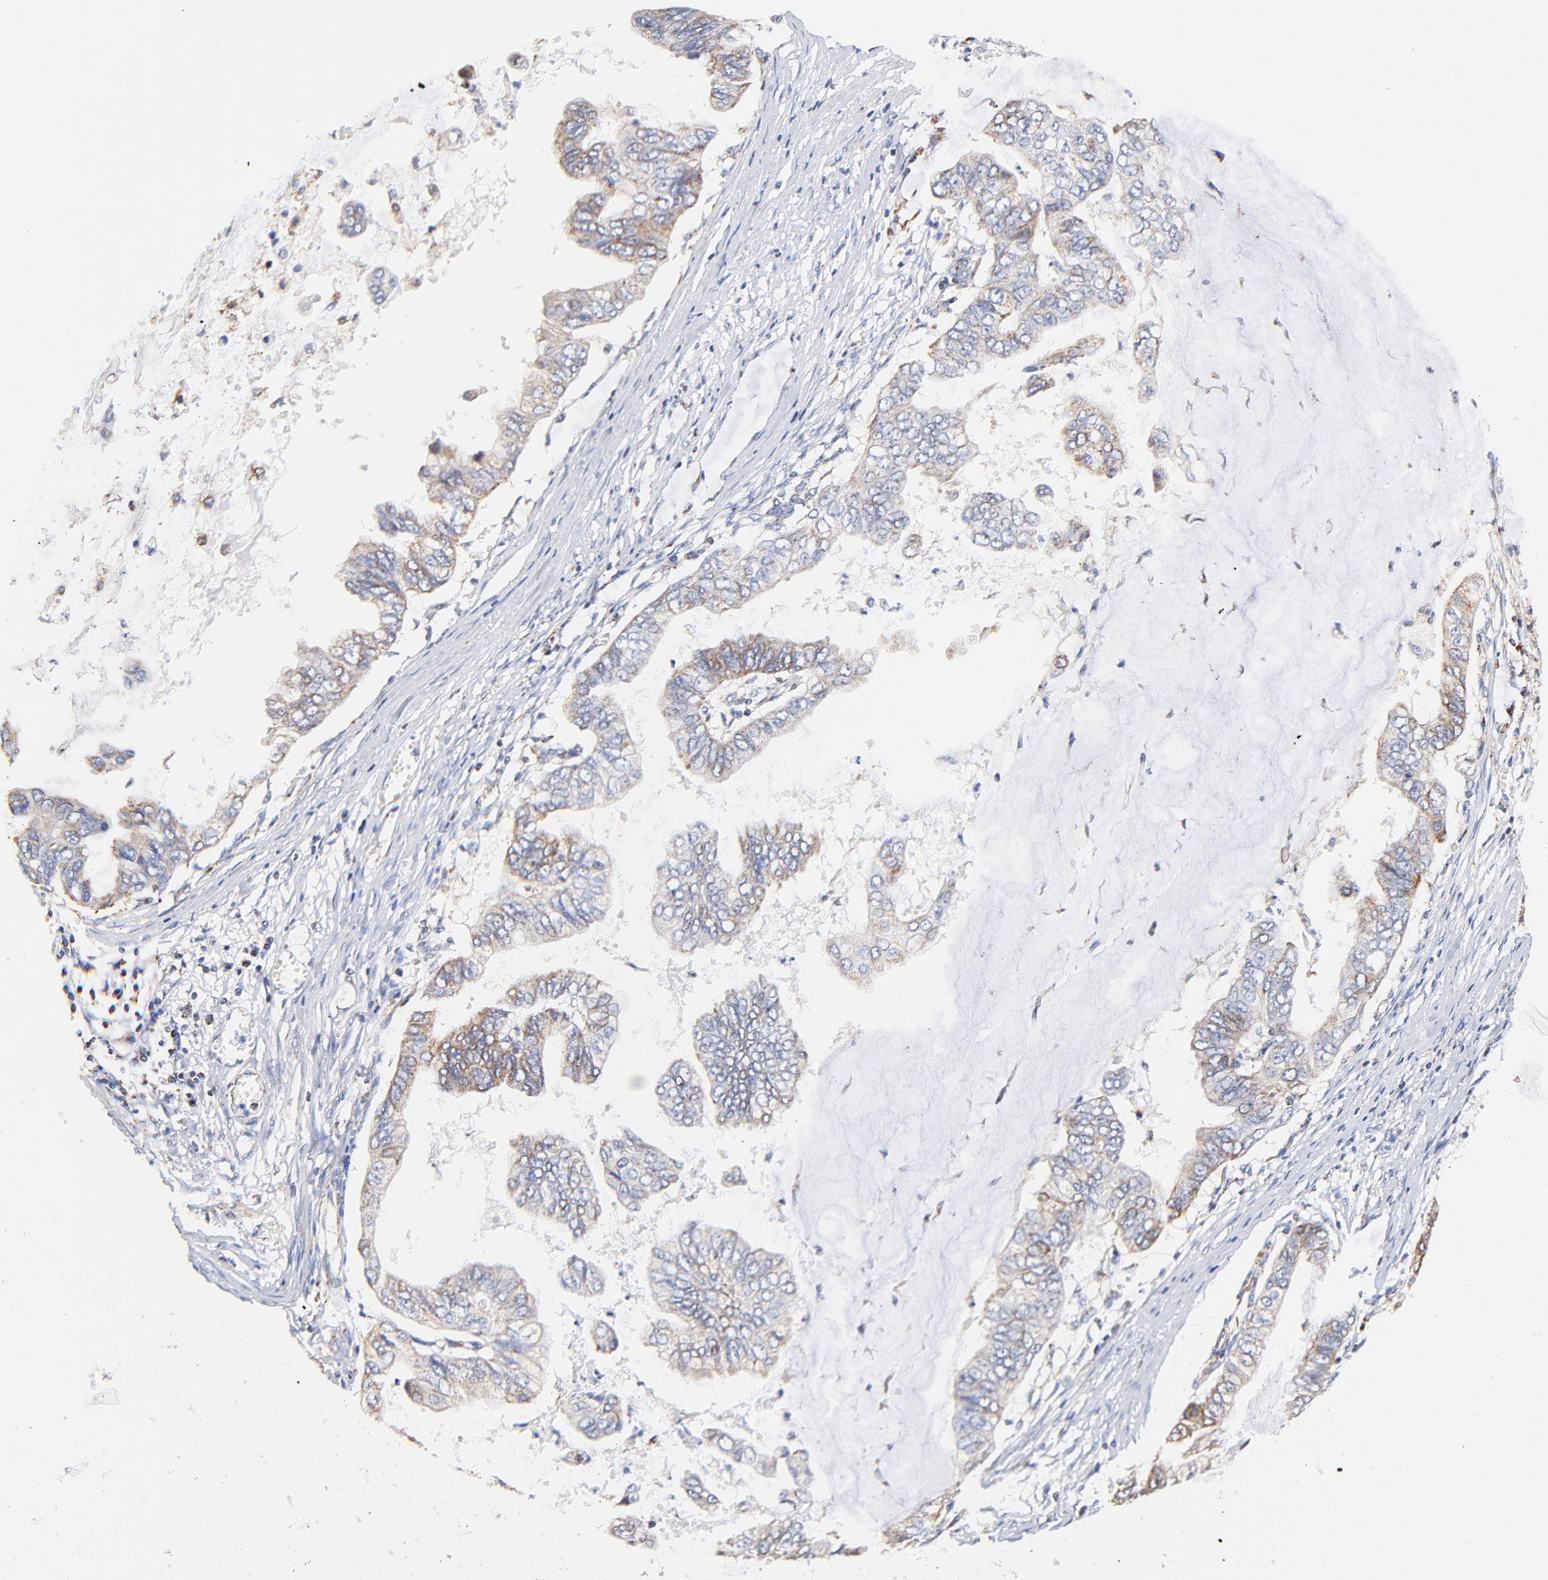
{"staining": {"intensity": "moderate", "quantity": "25%-75%", "location": "cytoplasmic/membranous"}, "tissue": "stomach cancer", "cell_type": "Tumor cells", "image_type": "cancer", "snomed": [{"axis": "morphology", "description": "Adenocarcinoma, NOS"}, {"axis": "topography", "description": "Stomach, upper"}], "caption": "Approximately 25%-75% of tumor cells in human adenocarcinoma (stomach) reveal moderate cytoplasmic/membranous protein staining as visualized by brown immunohistochemical staining.", "gene": "ATP5F1D", "patient": {"sex": "male", "age": 80}}